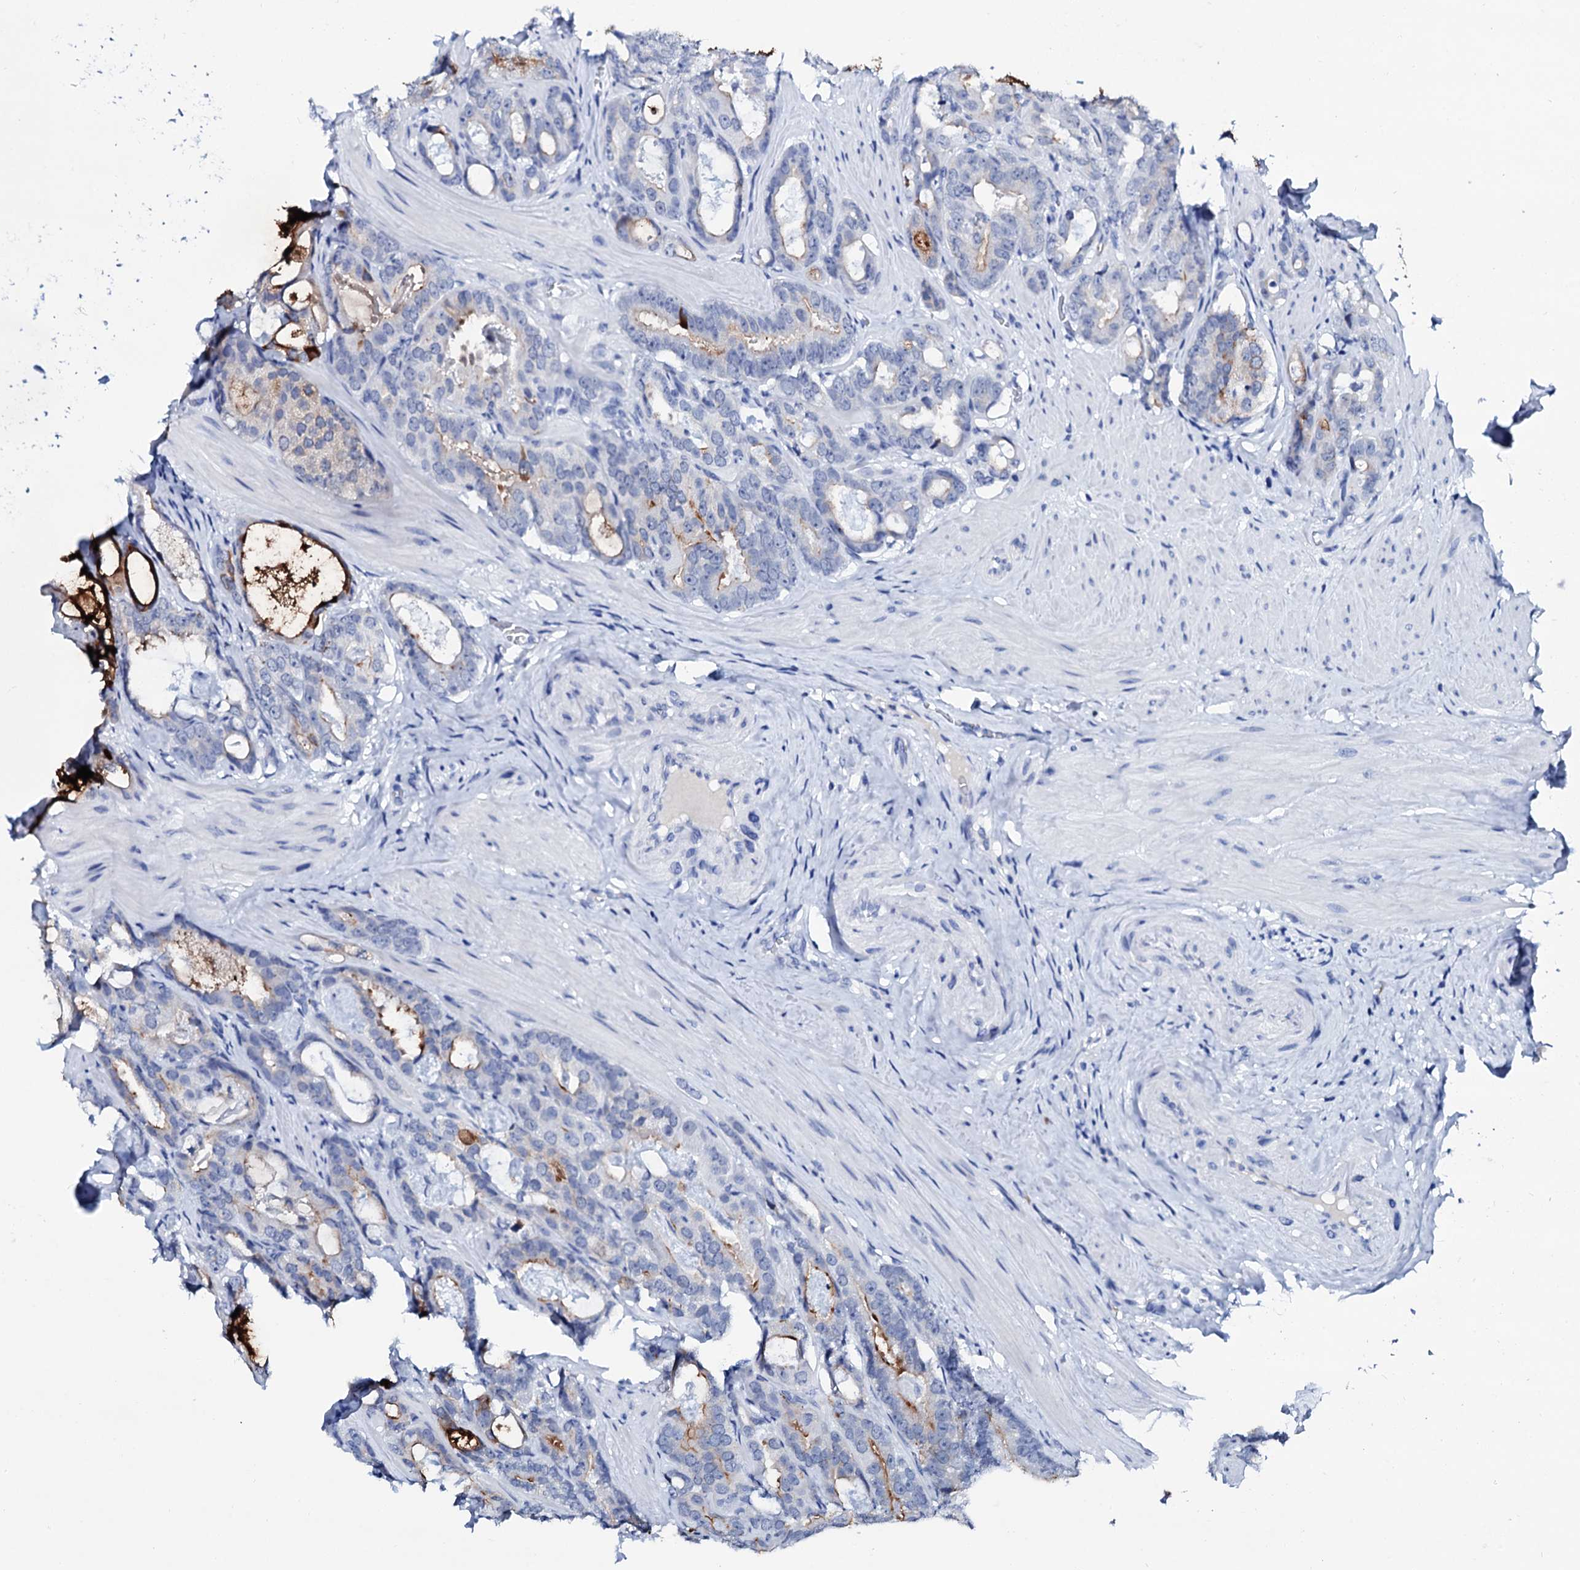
{"staining": {"intensity": "weak", "quantity": "<25%", "location": "cytoplasmic/membranous"}, "tissue": "prostate cancer", "cell_type": "Tumor cells", "image_type": "cancer", "snomed": [{"axis": "morphology", "description": "Adenocarcinoma, Low grade"}, {"axis": "topography", "description": "Prostate"}], "caption": "Immunohistochemistry photomicrograph of neoplastic tissue: prostate adenocarcinoma (low-grade) stained with DAB shows no significant protein staining in tumor cells. Nuclei are stained in blue.", "gene": "SPATA19", "patient": {"sex": "male", "age": 71}}